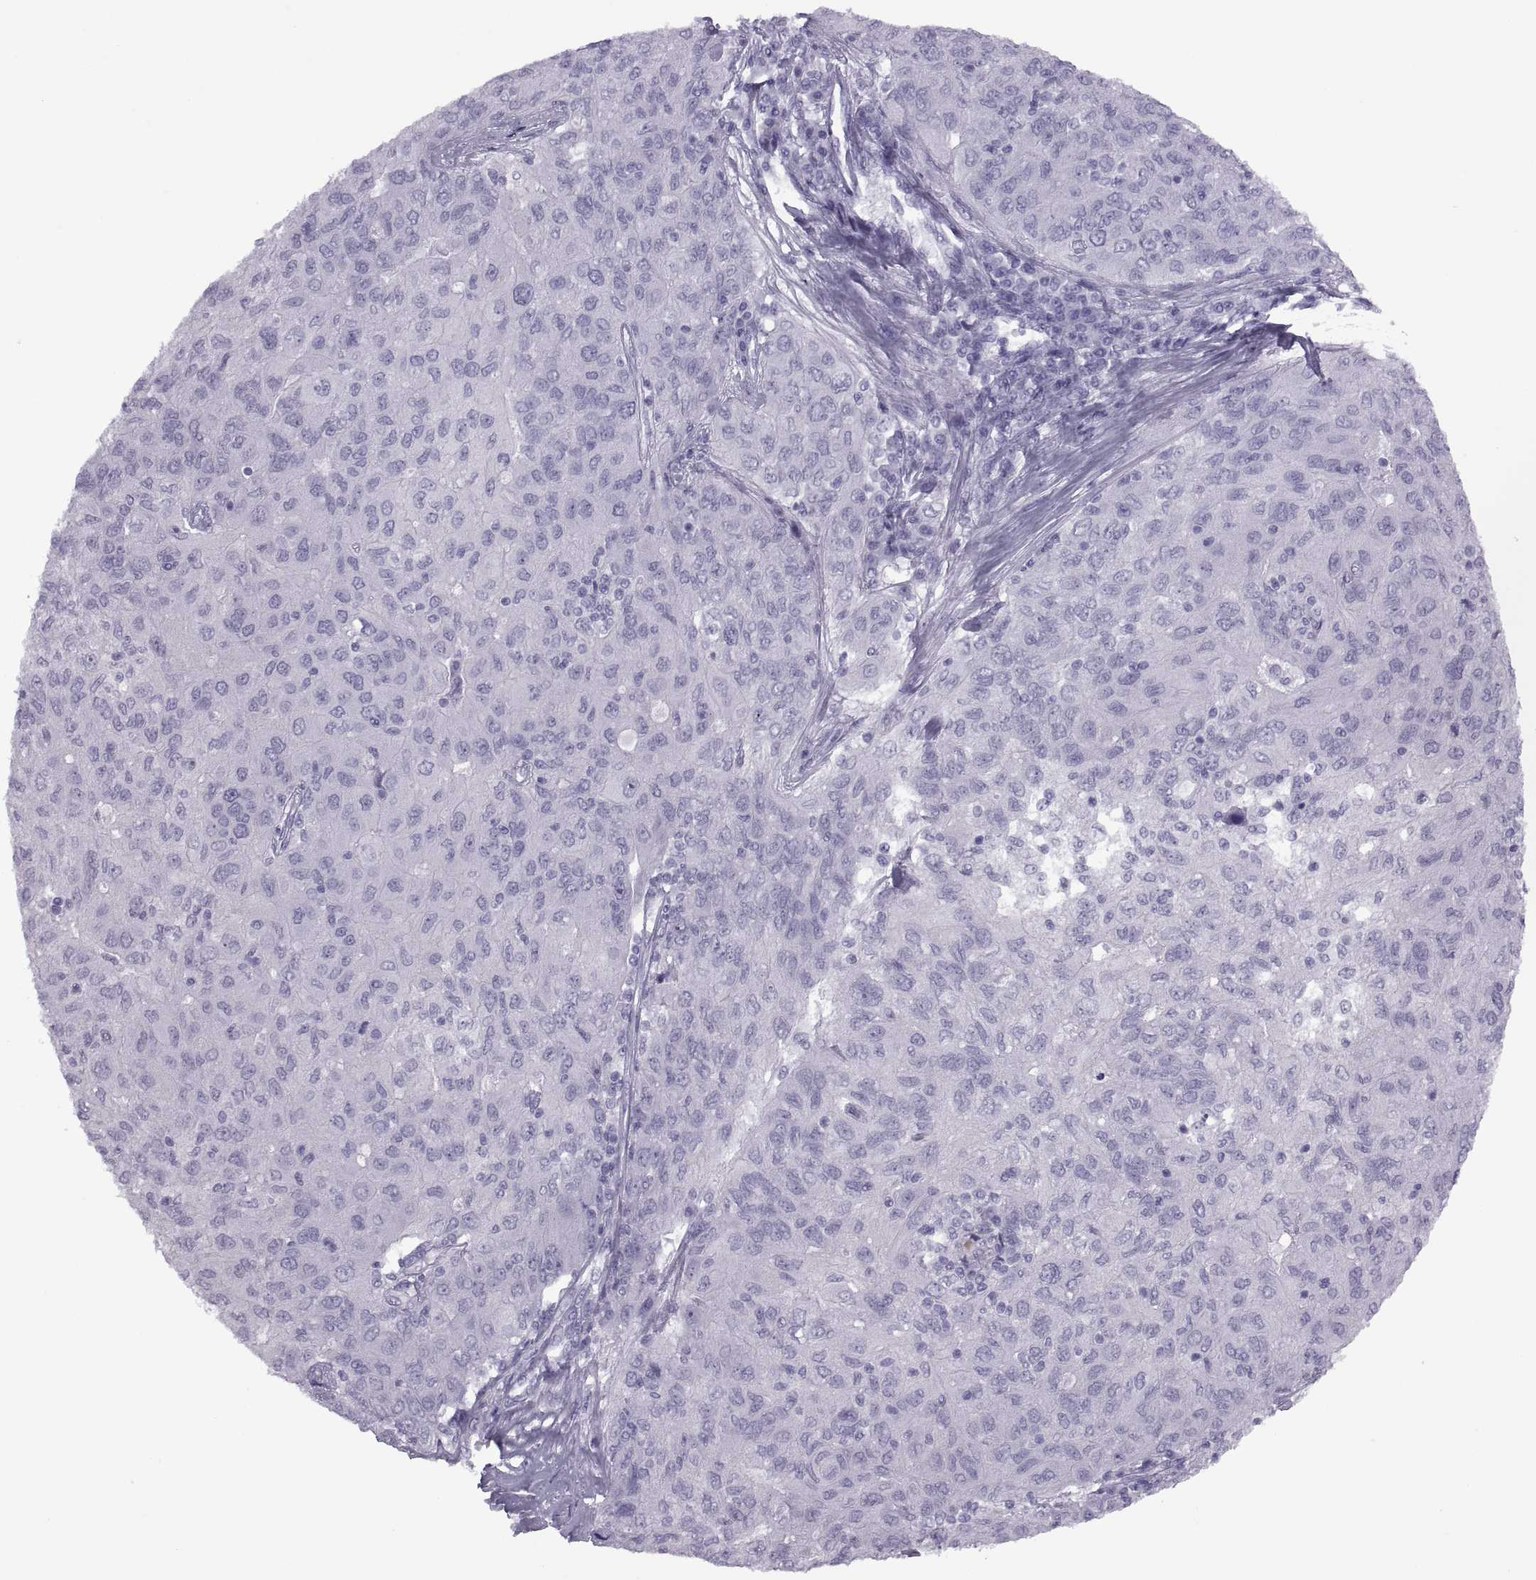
{"staining": {"intensity": "negative", "quantity": "none", "location": "none"}, "tissue": "ovarian cancer", "cell_type": "Tumor cells", "image_type": "cancer", "snomed": [{"axis": "morphology", "description": "Carcinoma, endometroid"}, {"axis": "topography", "description": "Ovary"}], "caption": "Ovarian endometroid carcinoma was stained to show a protein in brown. There is no significant positivity in tumor cells. (DAB (3,3'-diaminobenzidine) IHC visualized using brightfield microscopy, high magnification).", "gene": "FAM24A", "patient": {"sex": "female", "age": 50}}